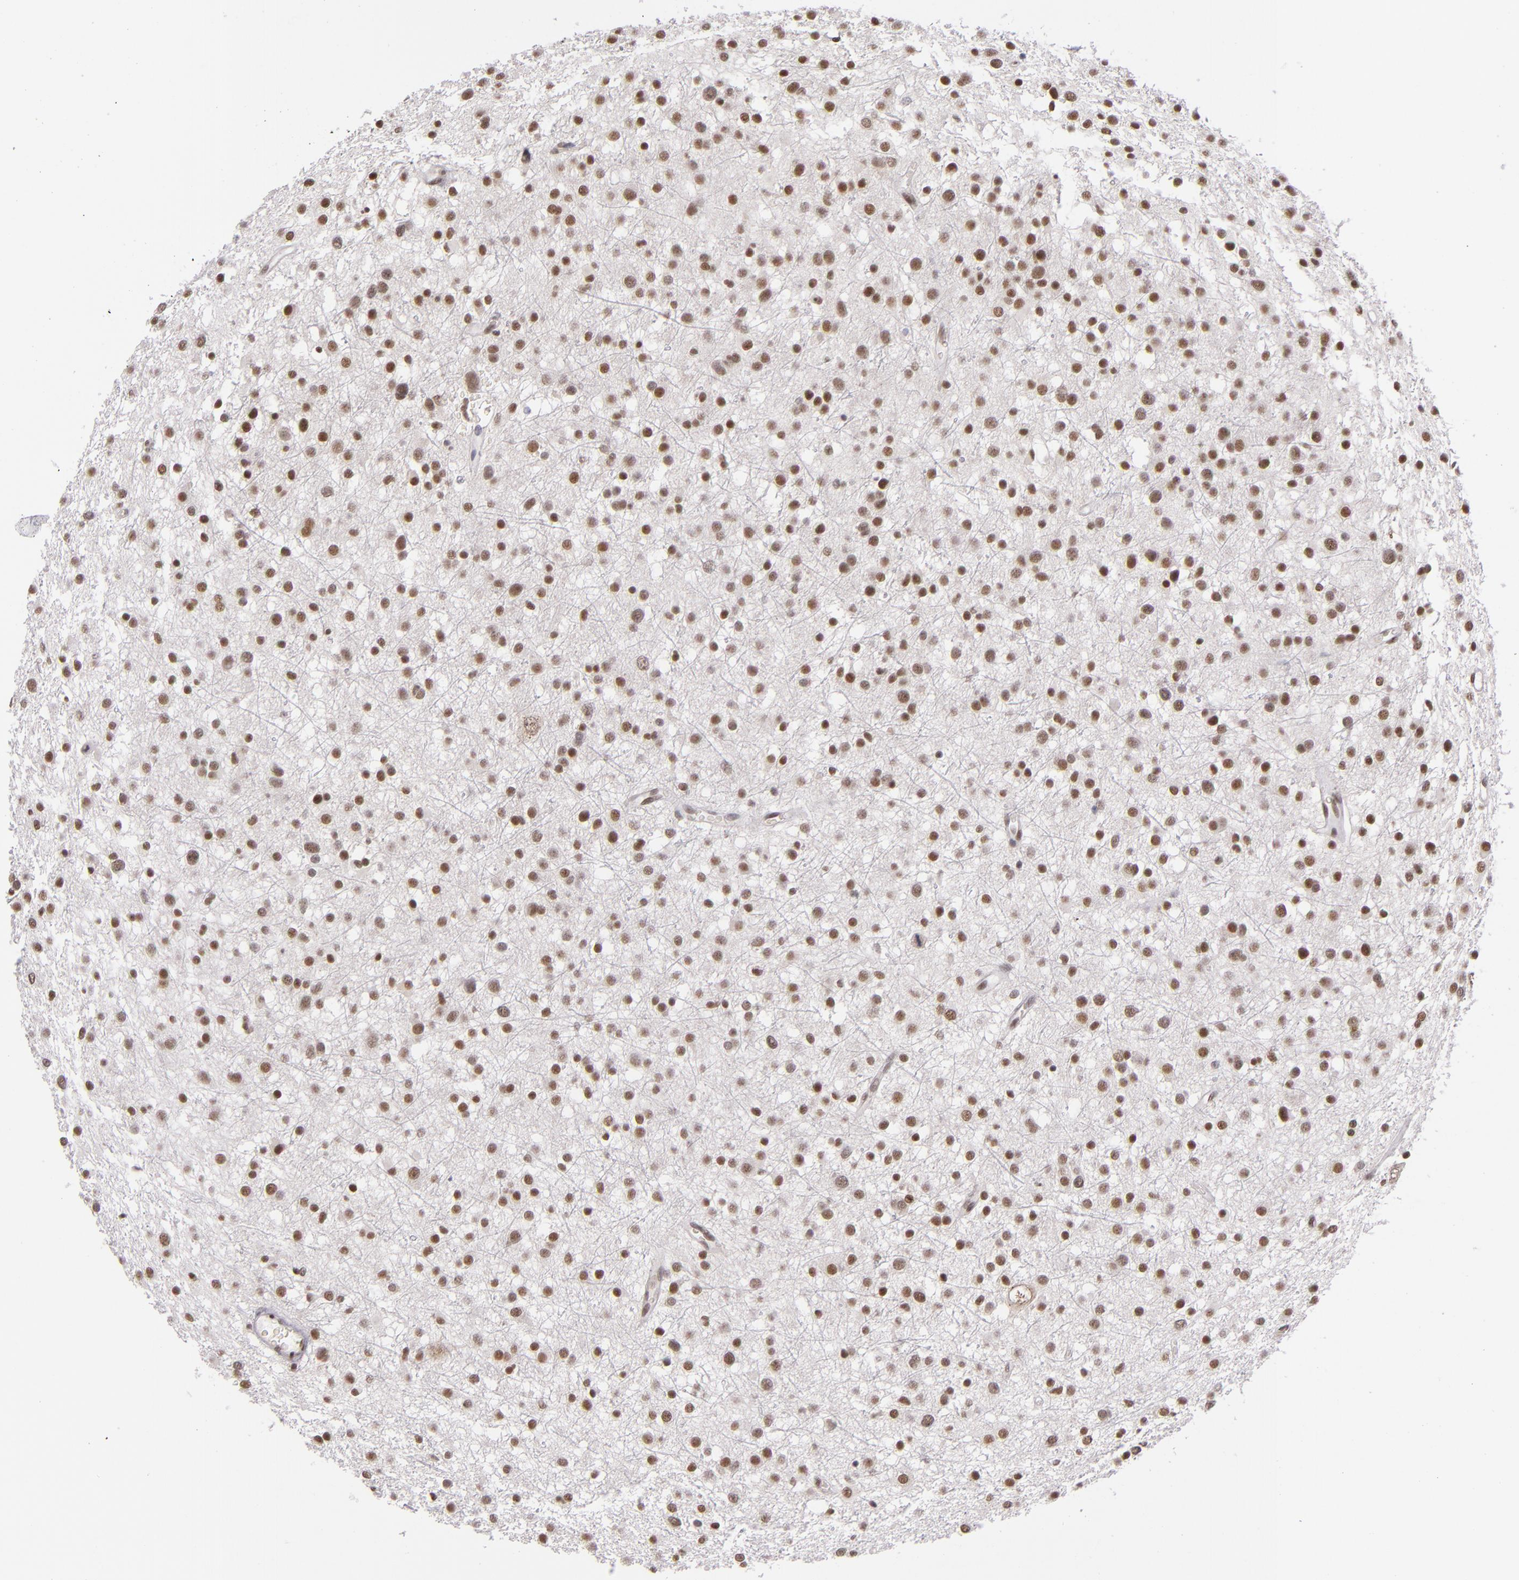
{"staining": {"intensity": "moderate", "quantity": ">75%", "location": "nuclear"}, "tissue": "glioma", "cell_type": "Tumor cells", "image_type": "cancer", "snomed": [{"axis": "morphology", "description": "Glioma, malignant, Low grade"}, {"axis": "topography", "description": "Brain"}], "caption": "IHC staining of glioma, which exhibits medium levels of moderate nuclear positivity in about >75% of tumor cells indicating moderate nuclear protein expression. The staining was performed using DAB (brown) for protein detection and nuclei were counterstained in hematoxylin (blue).", "gene": "ZNF148", "patient": {"sex": "female", "age": 36}}